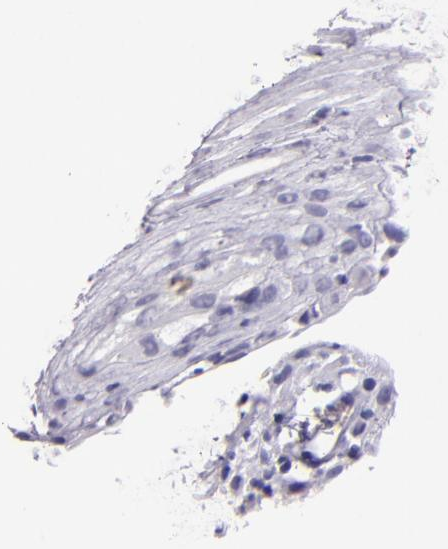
{"staining": {"intensity": "negative", "quantity": "none", "location": "none"}, "tissue": "placenta", "cell_type": "Trophoblastic cells", "image_type": "normal", "snomed": [{"axis": "morphology", "description": "Normal tissue, NOS"}, {"axis": "topography", "description": "Placenta"}], "caption": "Immunohistochemistry (IHC) image of unremarkable placenta: placenta stained with DAB (3,3'-diaminobenzidine) demonstrates no significant protein positivity in trophoblastic cells.", "gene": "CR2", "patient": {"sex": "female", "age": 19}}